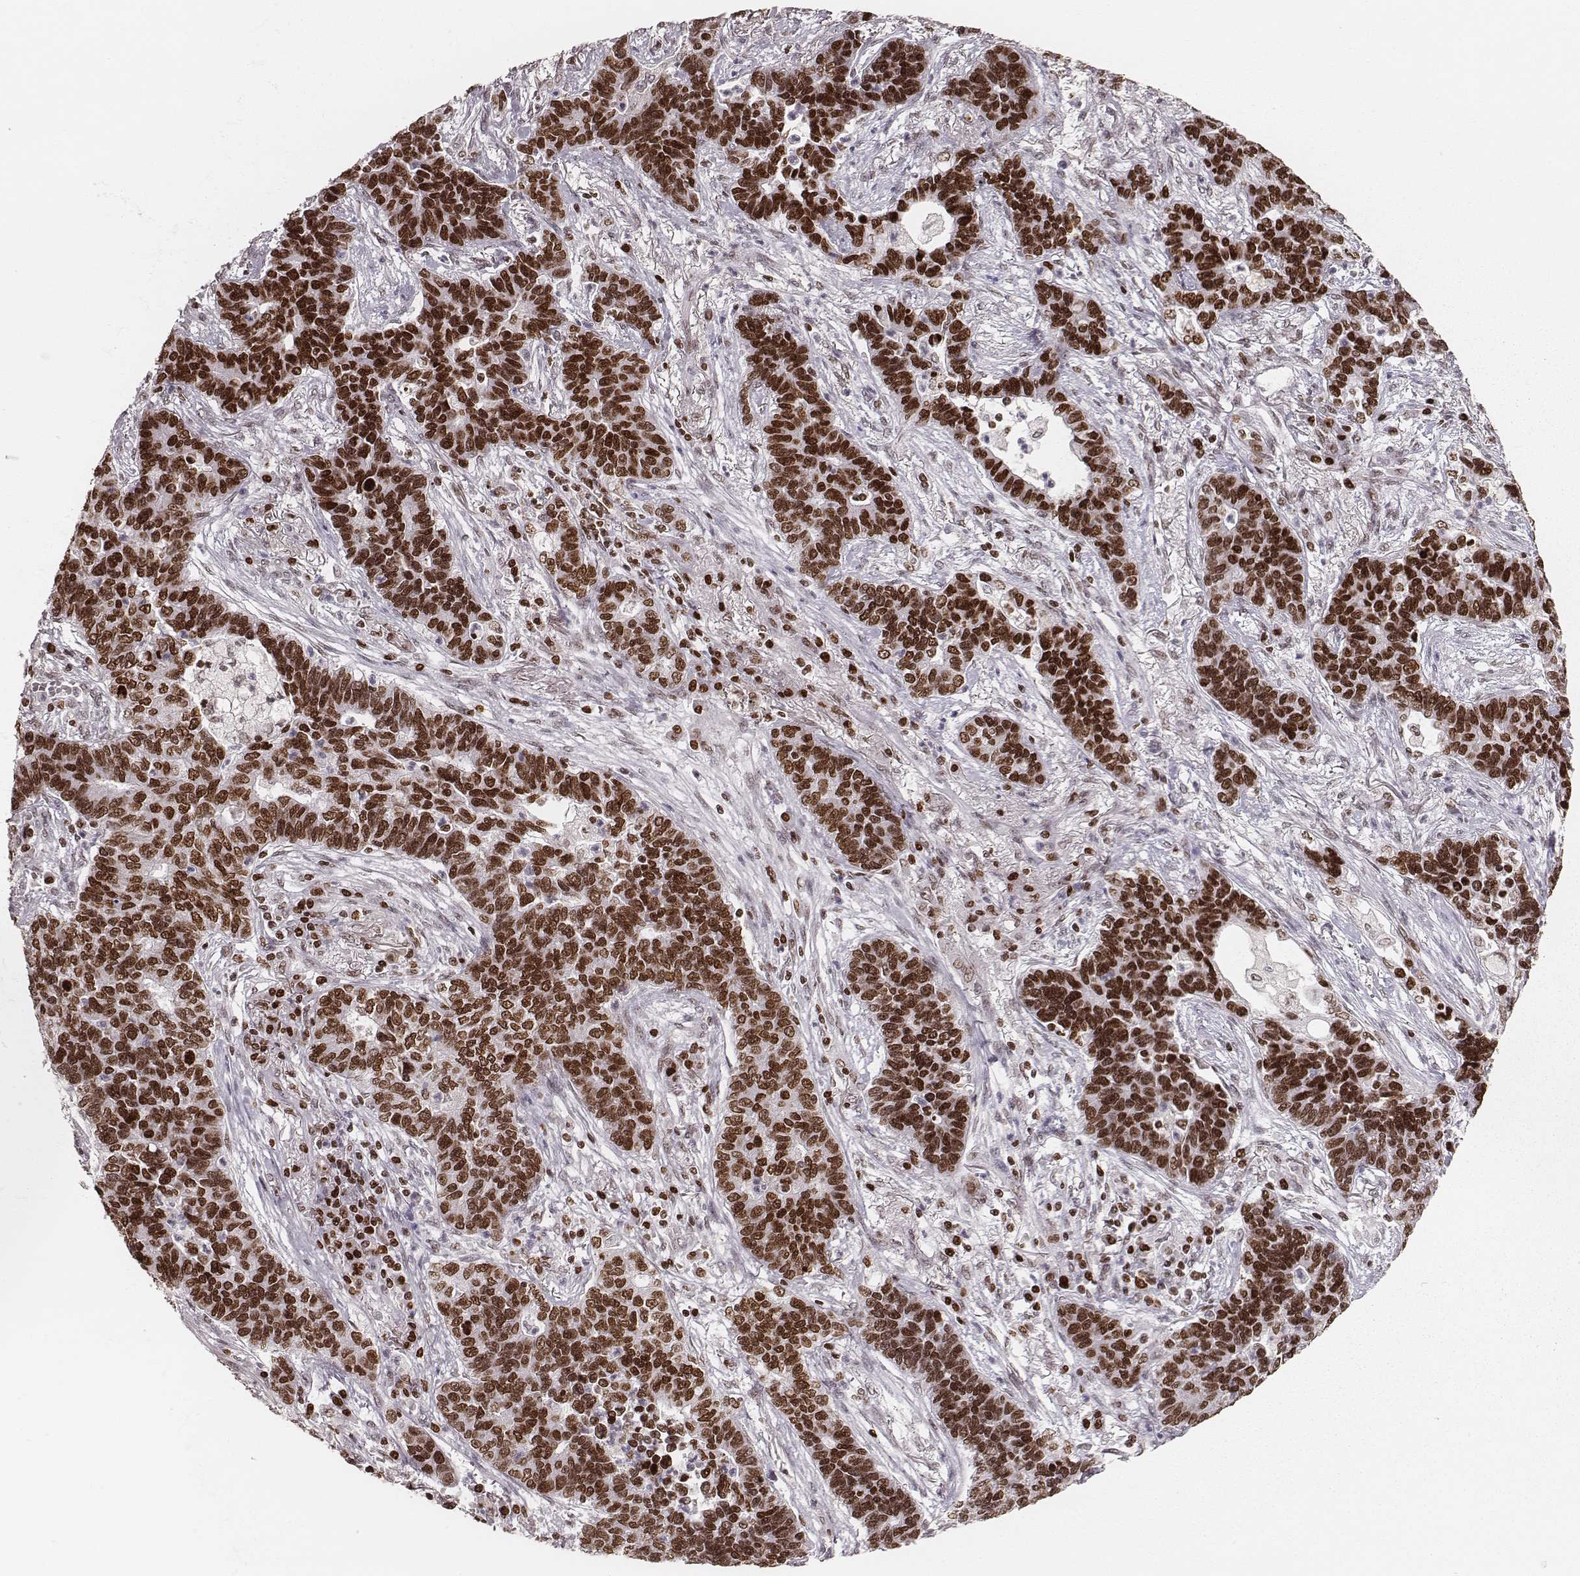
{"staining": {"intensity": "strong", "quantity": ">75%", "location": "nuclear"}, "tissue": "lung cancer", "cell_type": "Tumor cells", "image_type": "cancer", "snomed": [{"axis": "morphology", "description": "Adenocarcinoma, NOS"}, {"axis": "topography", "description": "Lung"}], "caption": "Adenocarcinoma (lung) stained with a brown dye demonstrates strong nuclear positive positivity in about >75% of tumor cells.", "gene": "PARP1", "patient": {"sex": "female", "age": 57}}